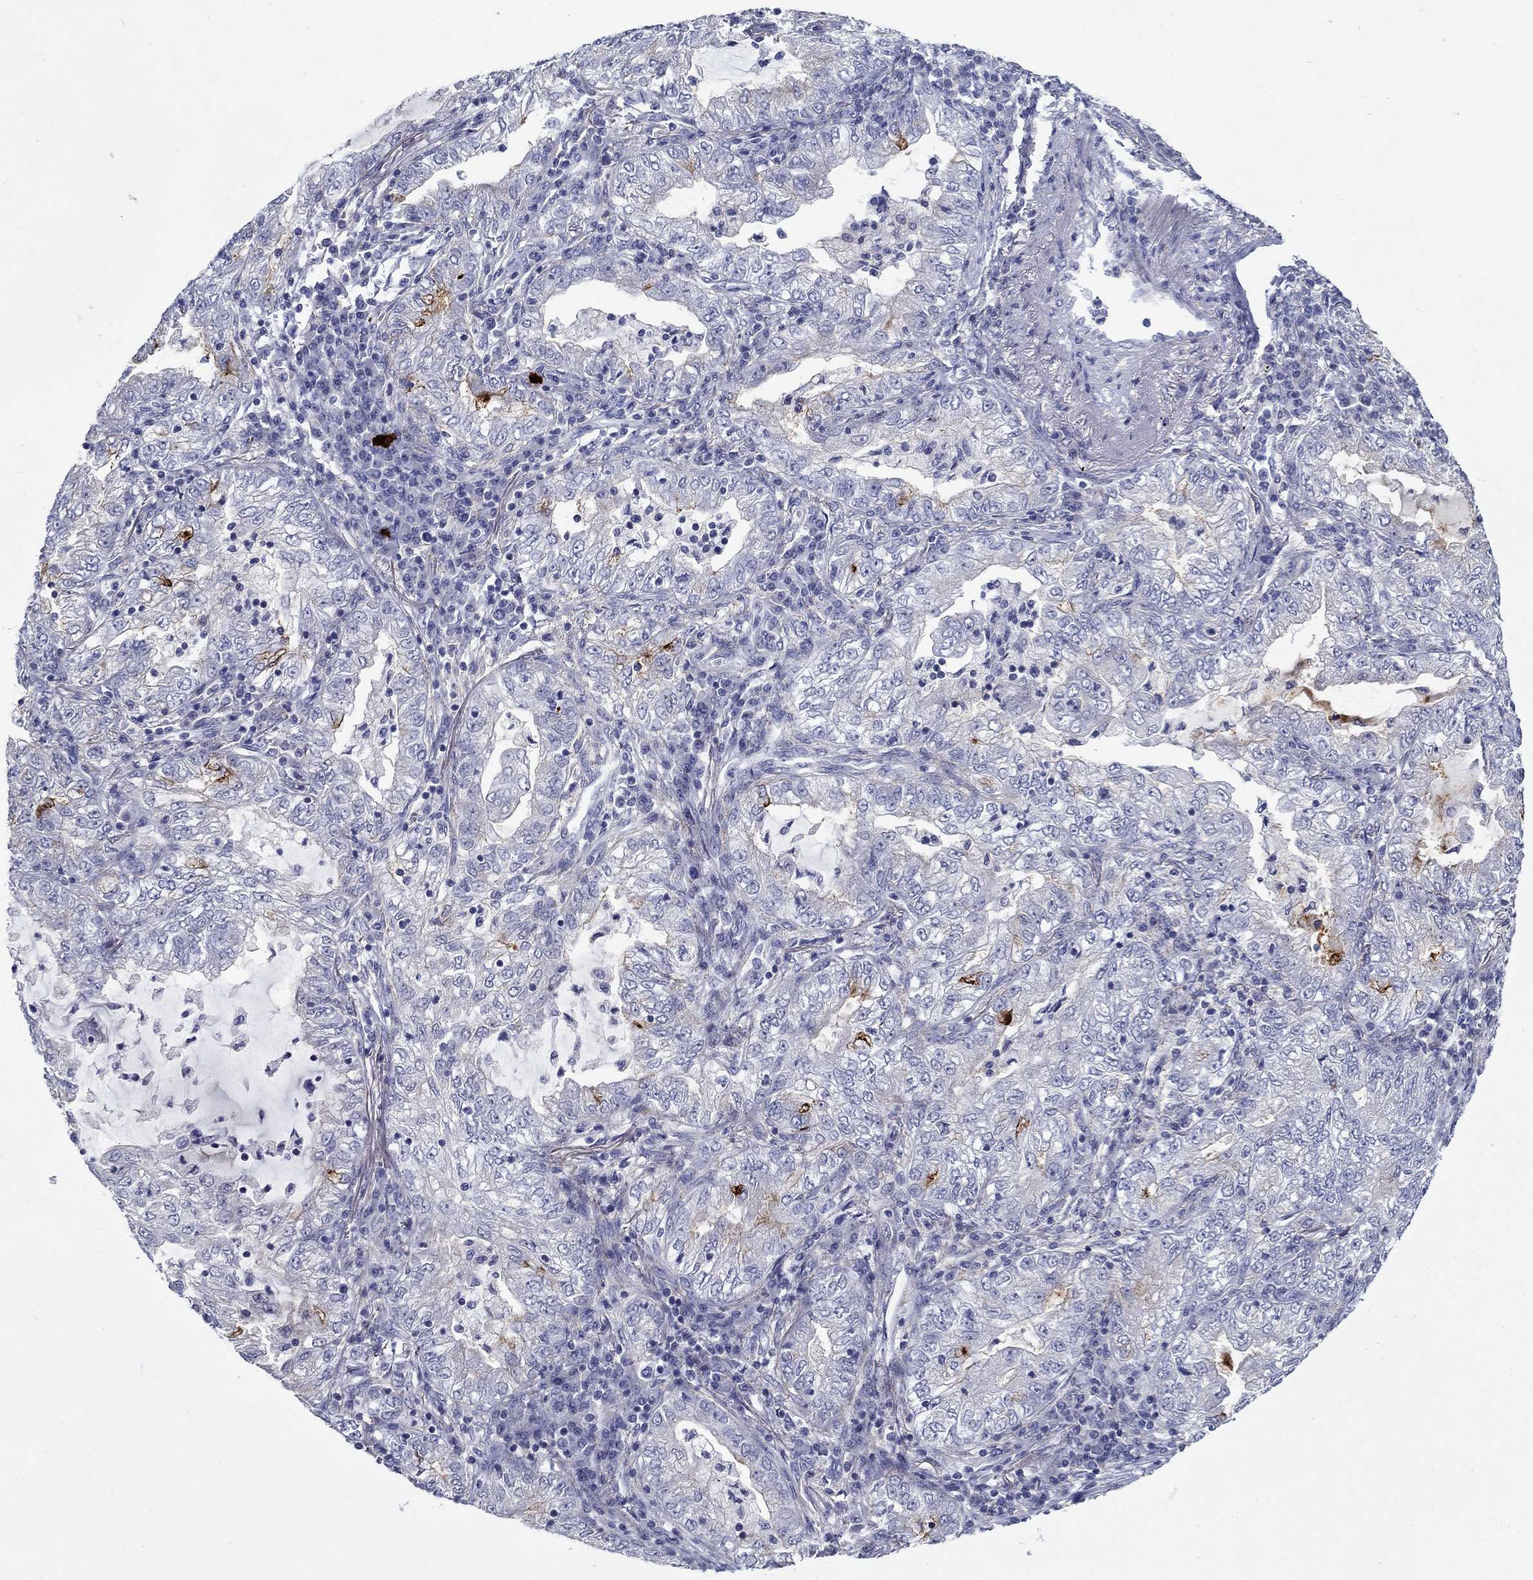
{"staining": {"intensity": "strong", "quantity": "<25%", "location": "cytoplasmic/membranous"}, "tissue": "lung cancer", "cell_type": "Tumor cells", "image_type": "cancer", "snomed": [{"axis": "morphology", "description": "Adenocarcinoma, NOS"}, {"axis": "topography", "description": "Lung"}], "caption": "High-magnification brightfield microscopy of lung adenocarcinoma stained with DAB (3,3'-diaminobenzidine) (brown) and counterstained with hematoxylin (blue). tumor cells exhibit strong cytoplasmic/membranous staining is present in approximately<25% of cells.", "gene": "C4orf19", "patient": {"sex": "female", "age": 73}}